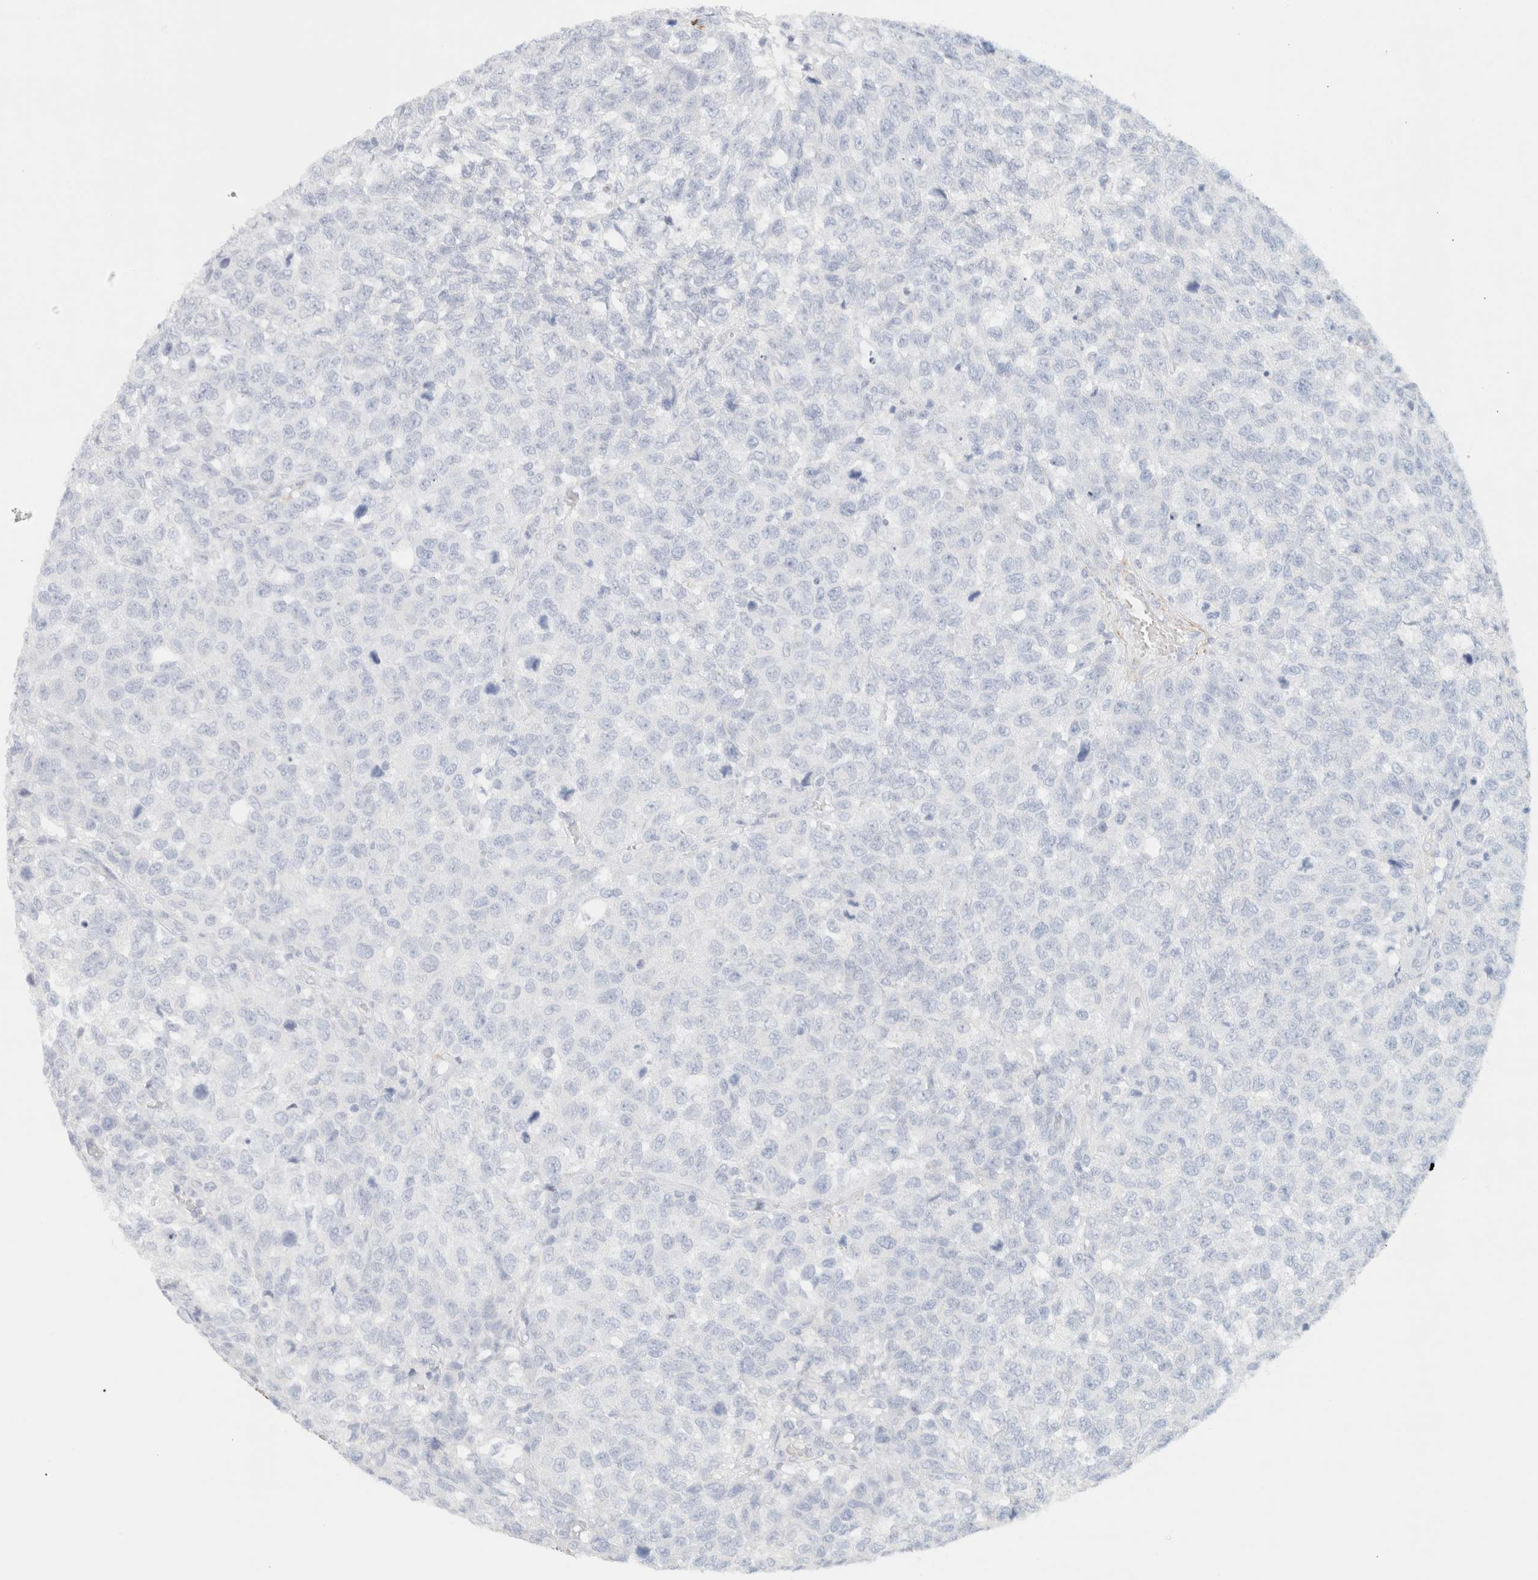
{"staining": {"intensity": "negative", "quantity": "none", "location": "none"}, "tissue": "testis cancer", "cell_type": "Tumor cells", "image_type": "cancer", "snomed": [{"axis": "morphology", "description": "Seminoma, NOS"}, {"axis": "topography", "description": "Testis"}], "caption": "A high-resolution micrograph shows immunohistochemistry (IHC) staining of testis seminoma, which reveals no significant expression in tumor cells.", "gene": "AFMID", "patient": {"sex": "male", "age": 59}}